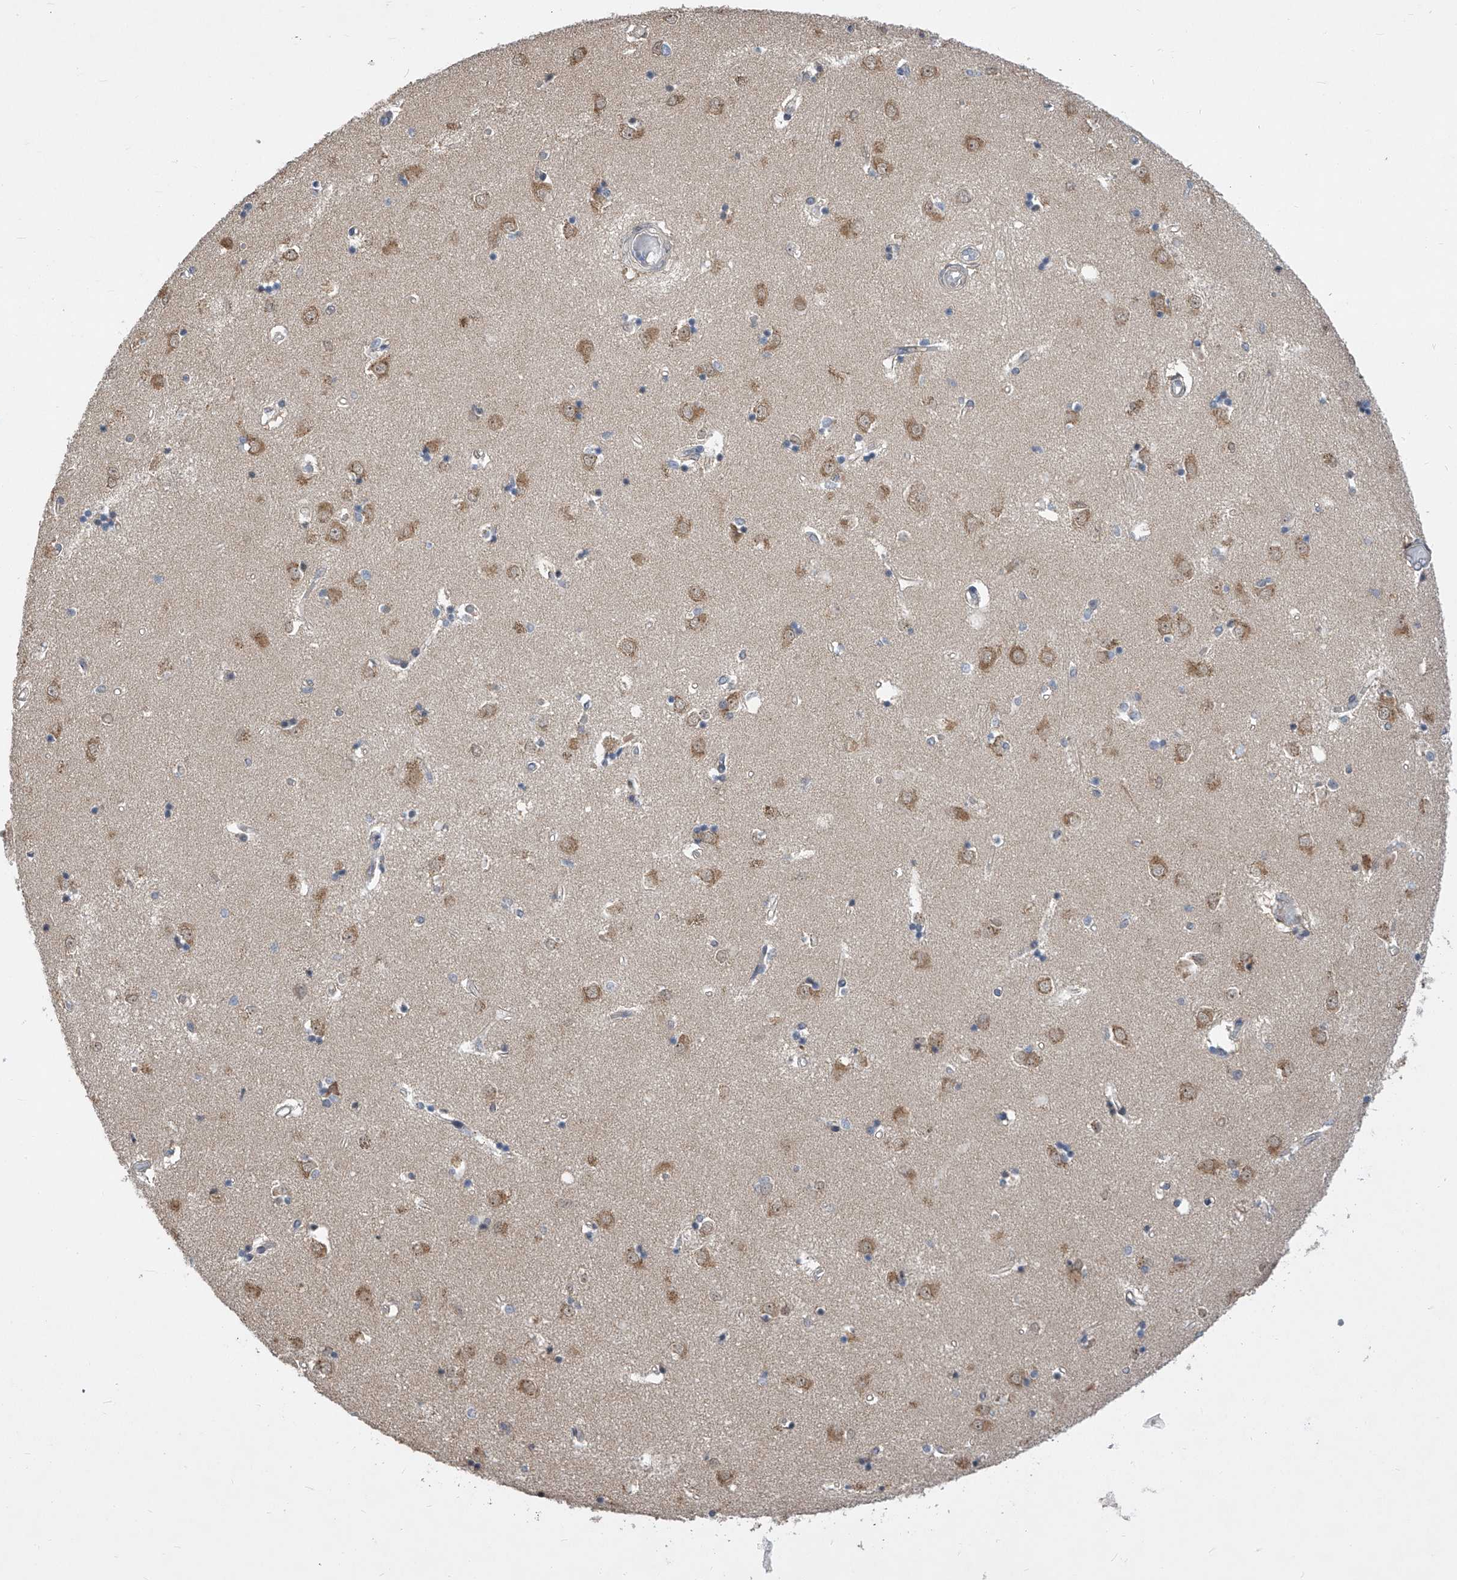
{"staining": {"intensity": "moderate", "quantity": "25%-75%", "location": "nuclear"}, "tissue": "caudate", "cell_type": "Glial cells", "image_type": "normal", "snomed": [{"axis": "morphology", "description": "Normal tissue, NOS"}, {"axis": "topography", "description": "Lateral ventricle wall"}], "caption": "The micrograph exhibits a brown stain indicating the presence of a protein in the nuclear of glial cells in caudate.", "gene": "CETN1", "patient": {"sex": "male", "age": 45}}